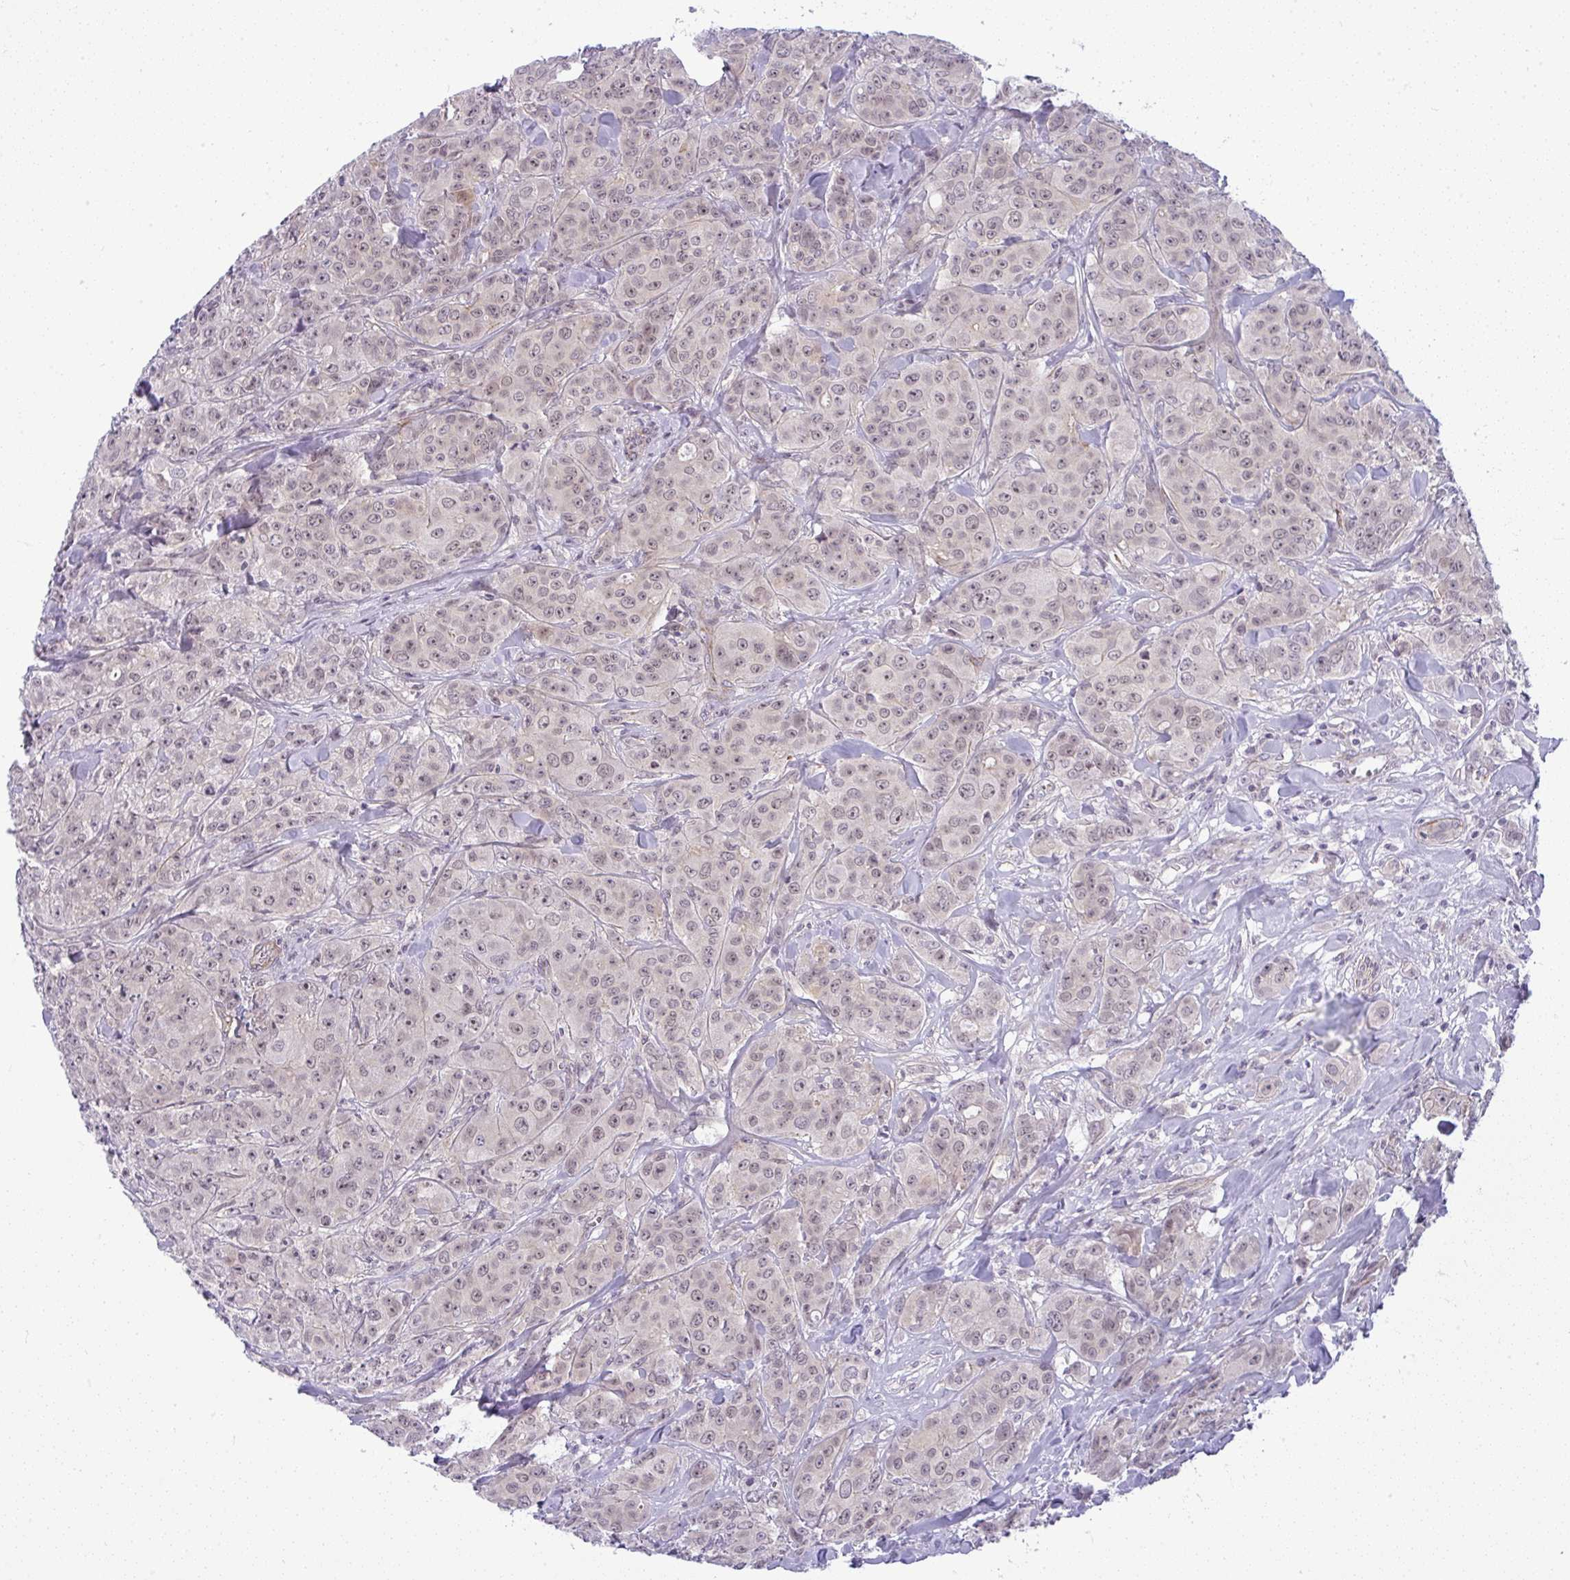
{"staining": {"intensity": "negative", "quantity": "none", "location": "none"}, "tissue": "breast cancer", "cell_type": "Tumor cells", "image_type": "cancer", "snomed": [{"axis": "morphology", "description": "Normal tissue, NOS"}, {"axis": "morphology", "description": "Duct carcinoma"}, {"axis": "topography", "description": "Breast"}], "caption": "Immunohistochemistry histopathology image of neoplastic tissue: breast invasive ductal carcinoma stained with DAB (3,3'-diaminobenzidine) displays no significant protein expression in tumor cells.", "gene": "DZIP1", "patient": {"sex": "female", "age": 43}}